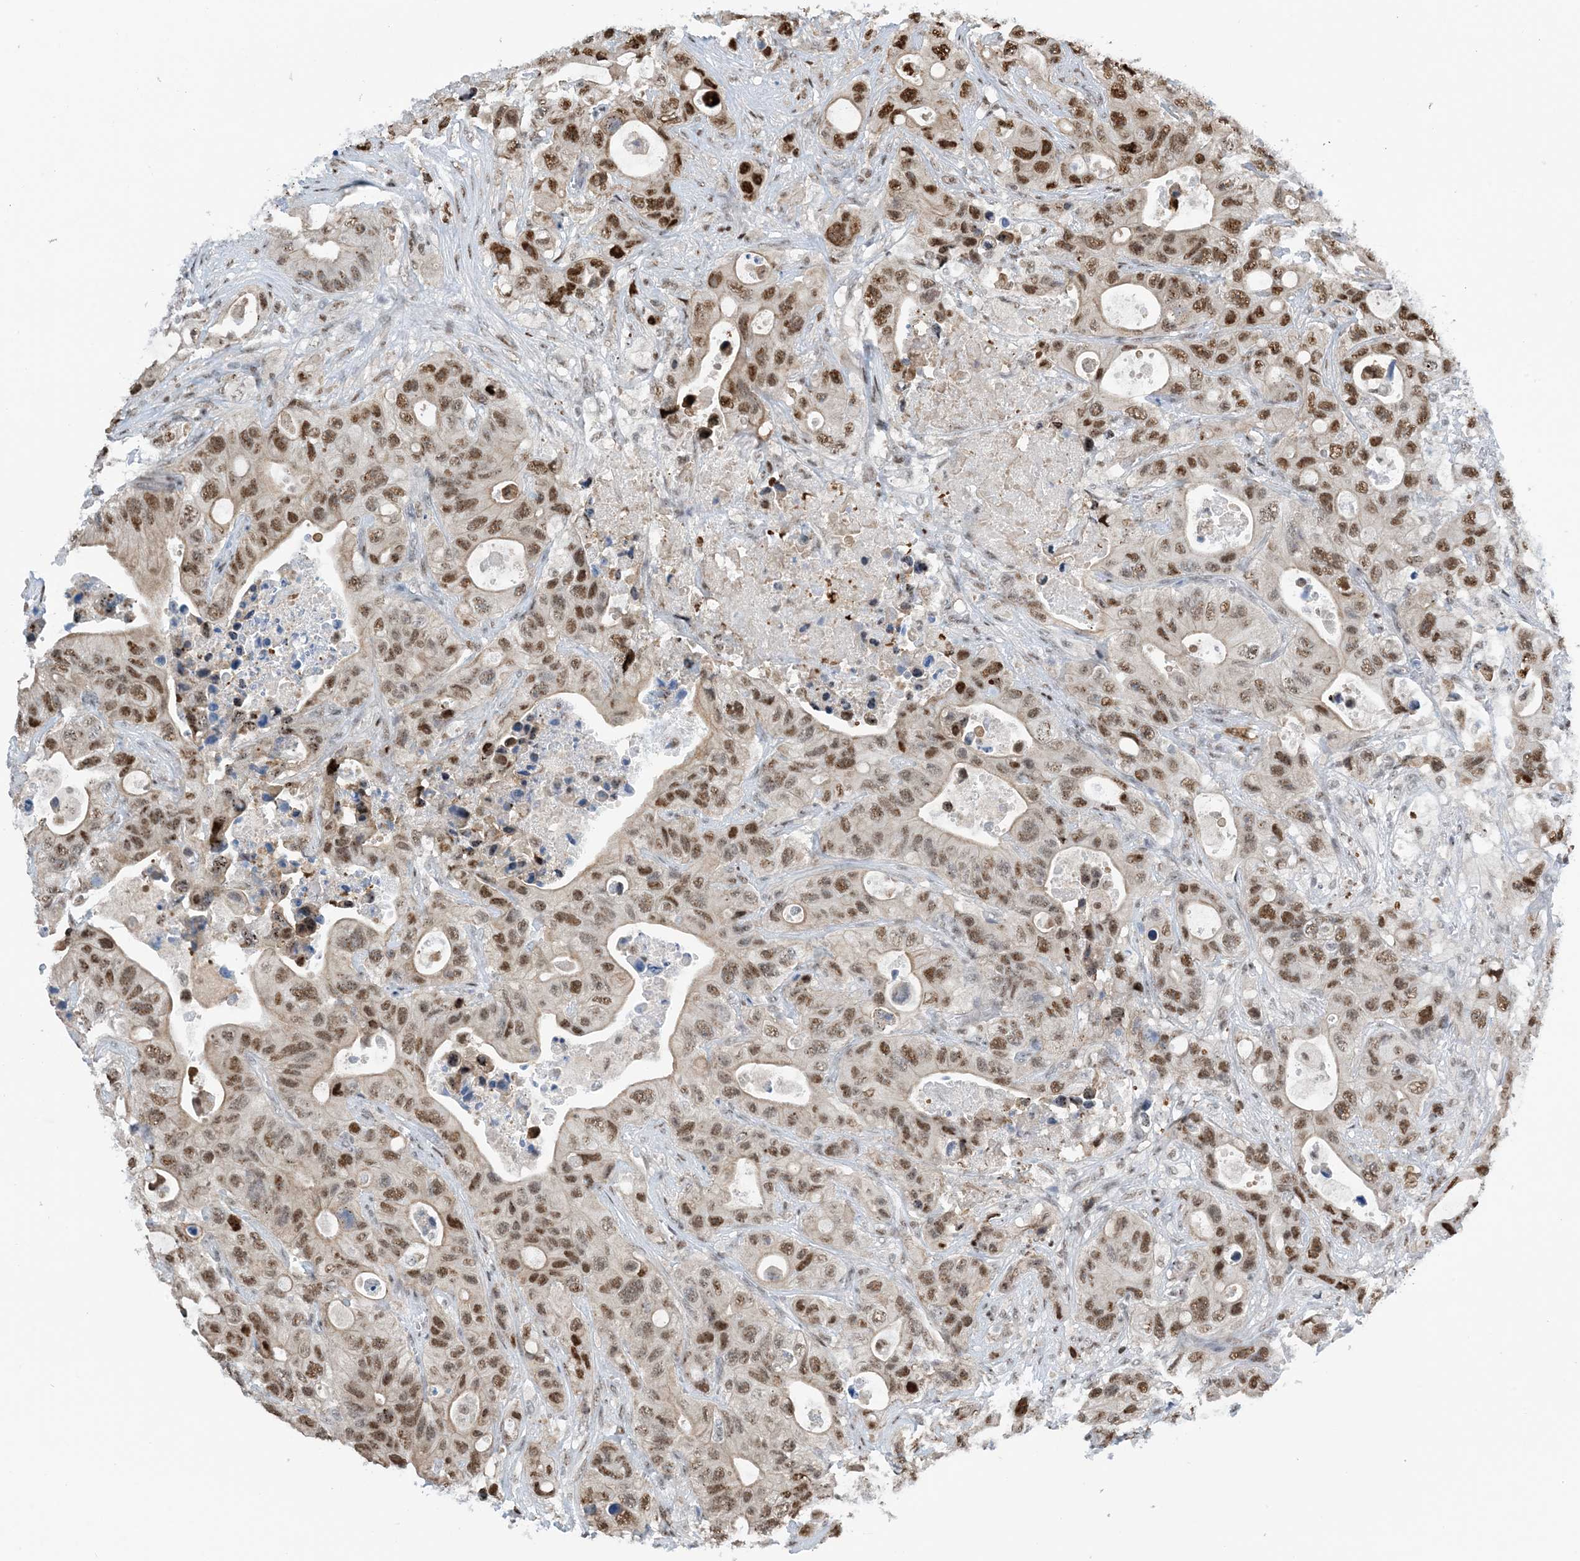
{"staining": {"intensity": "moderate", "quantity": ">75%", "location": "nuclear"}, "tissue": "colorectal cancer", "cell_type": "Tumor cells", "image_type": "cancer", "snomed": [{"axis": "morphology", "description": "Adenocarcinoma, NOS"}, {"axis": "topography", "description": "Colon"}], "caption": "Moderate nuclear protein staining is seen in approximately >75% of tumor cells in colorectal cancer.", "gene": "HEMK1", "patient": {"sex": "female", "age": 46}}